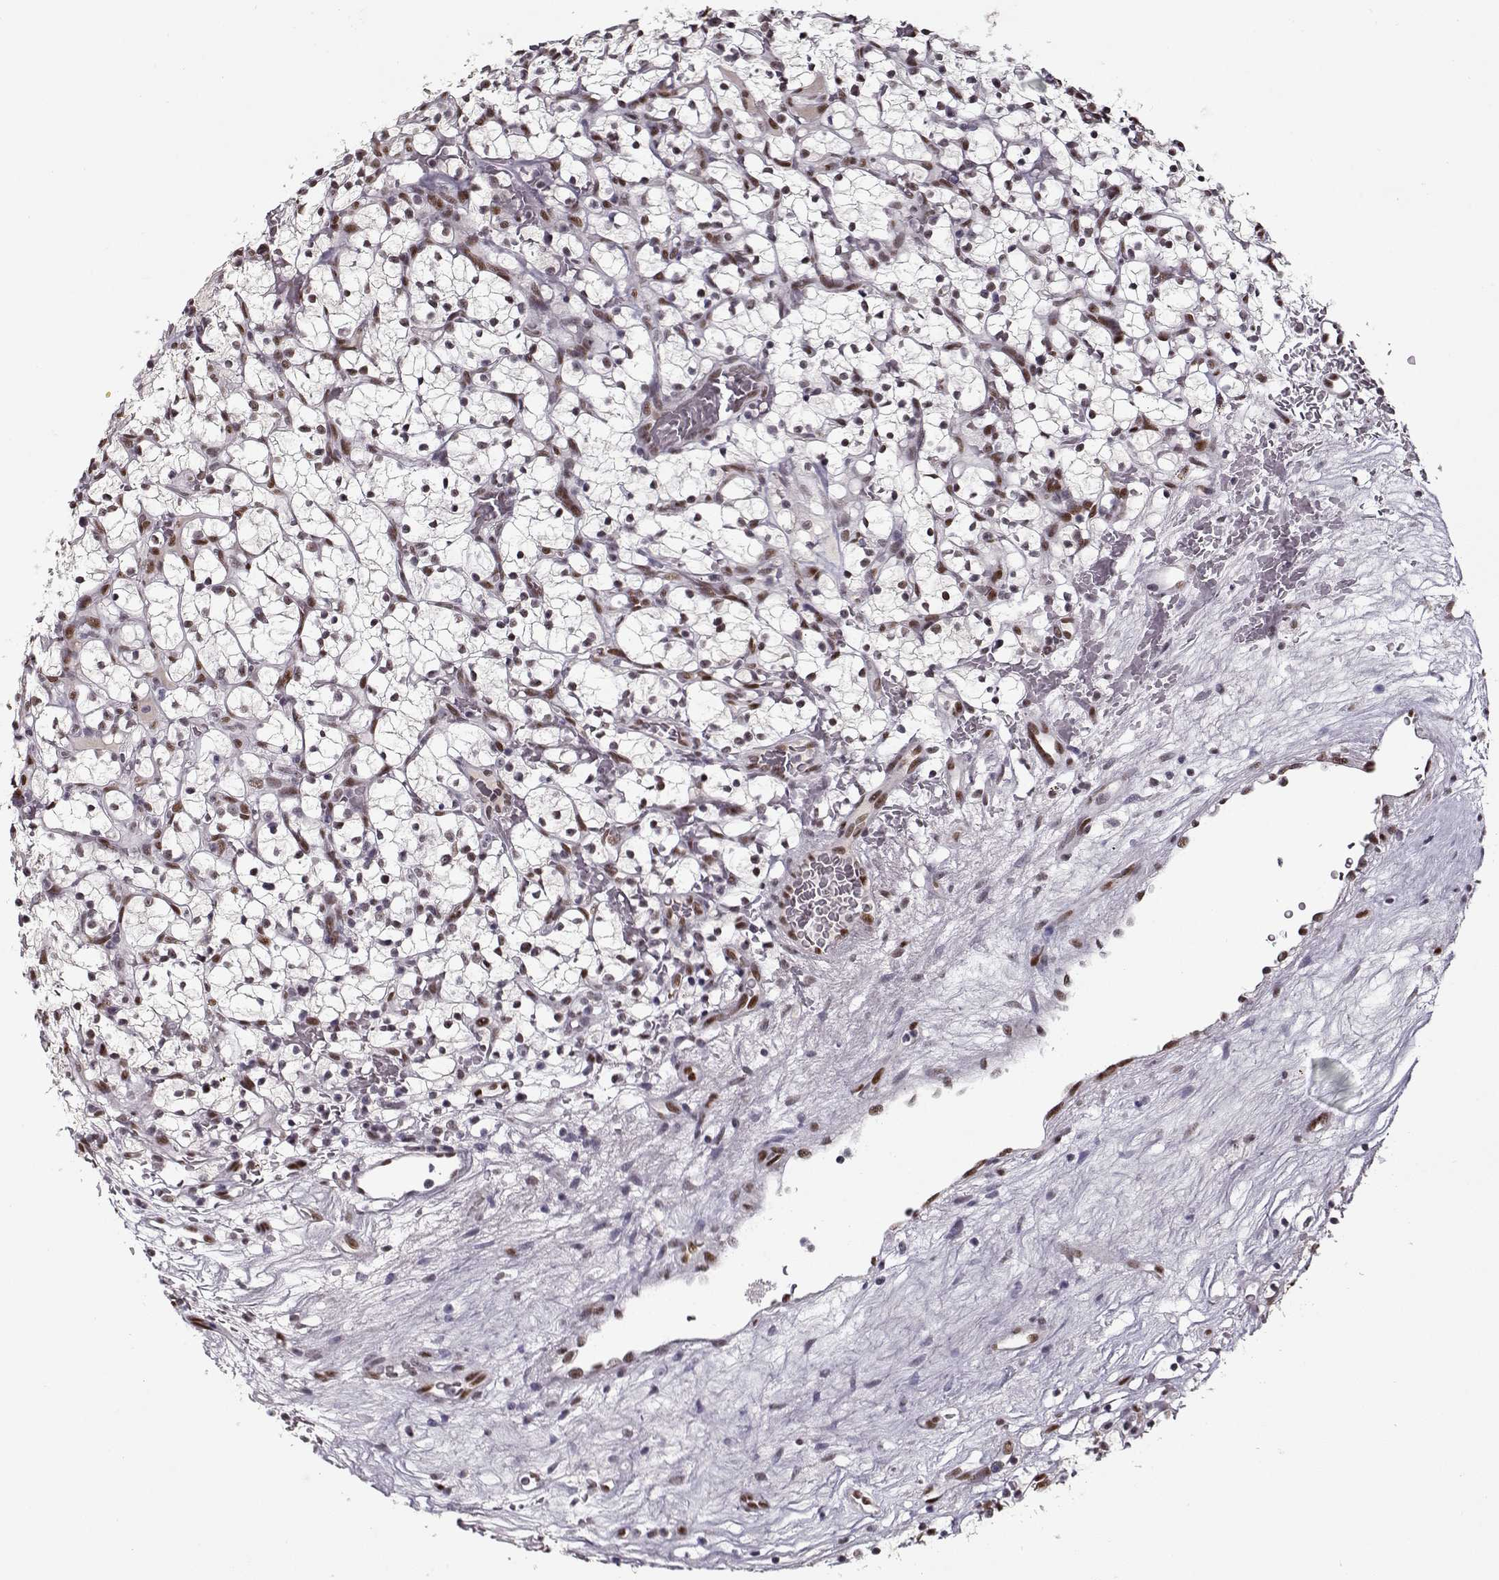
{"staining": {"intensity": "weak", "quantity": "25%-75%", "location": "nuclear"}, "tissue": "renal cancer", "cell_type": "Tumor cells", "image_type": "cancer", "snomed": [{"axis": "morphology", "description": "Adenocarcinoma, NOS"}, {"axis": "topography", "description": "Kidney"}], "caption": "About 25%-75% of tumor cells in human adenocarcinoma (renal) reveal weak nuclear protein positivity as visualized by brown immunohistochemical staining.", "gene": "PRMT8", "patient": {"sex": "female", "age": 64}}